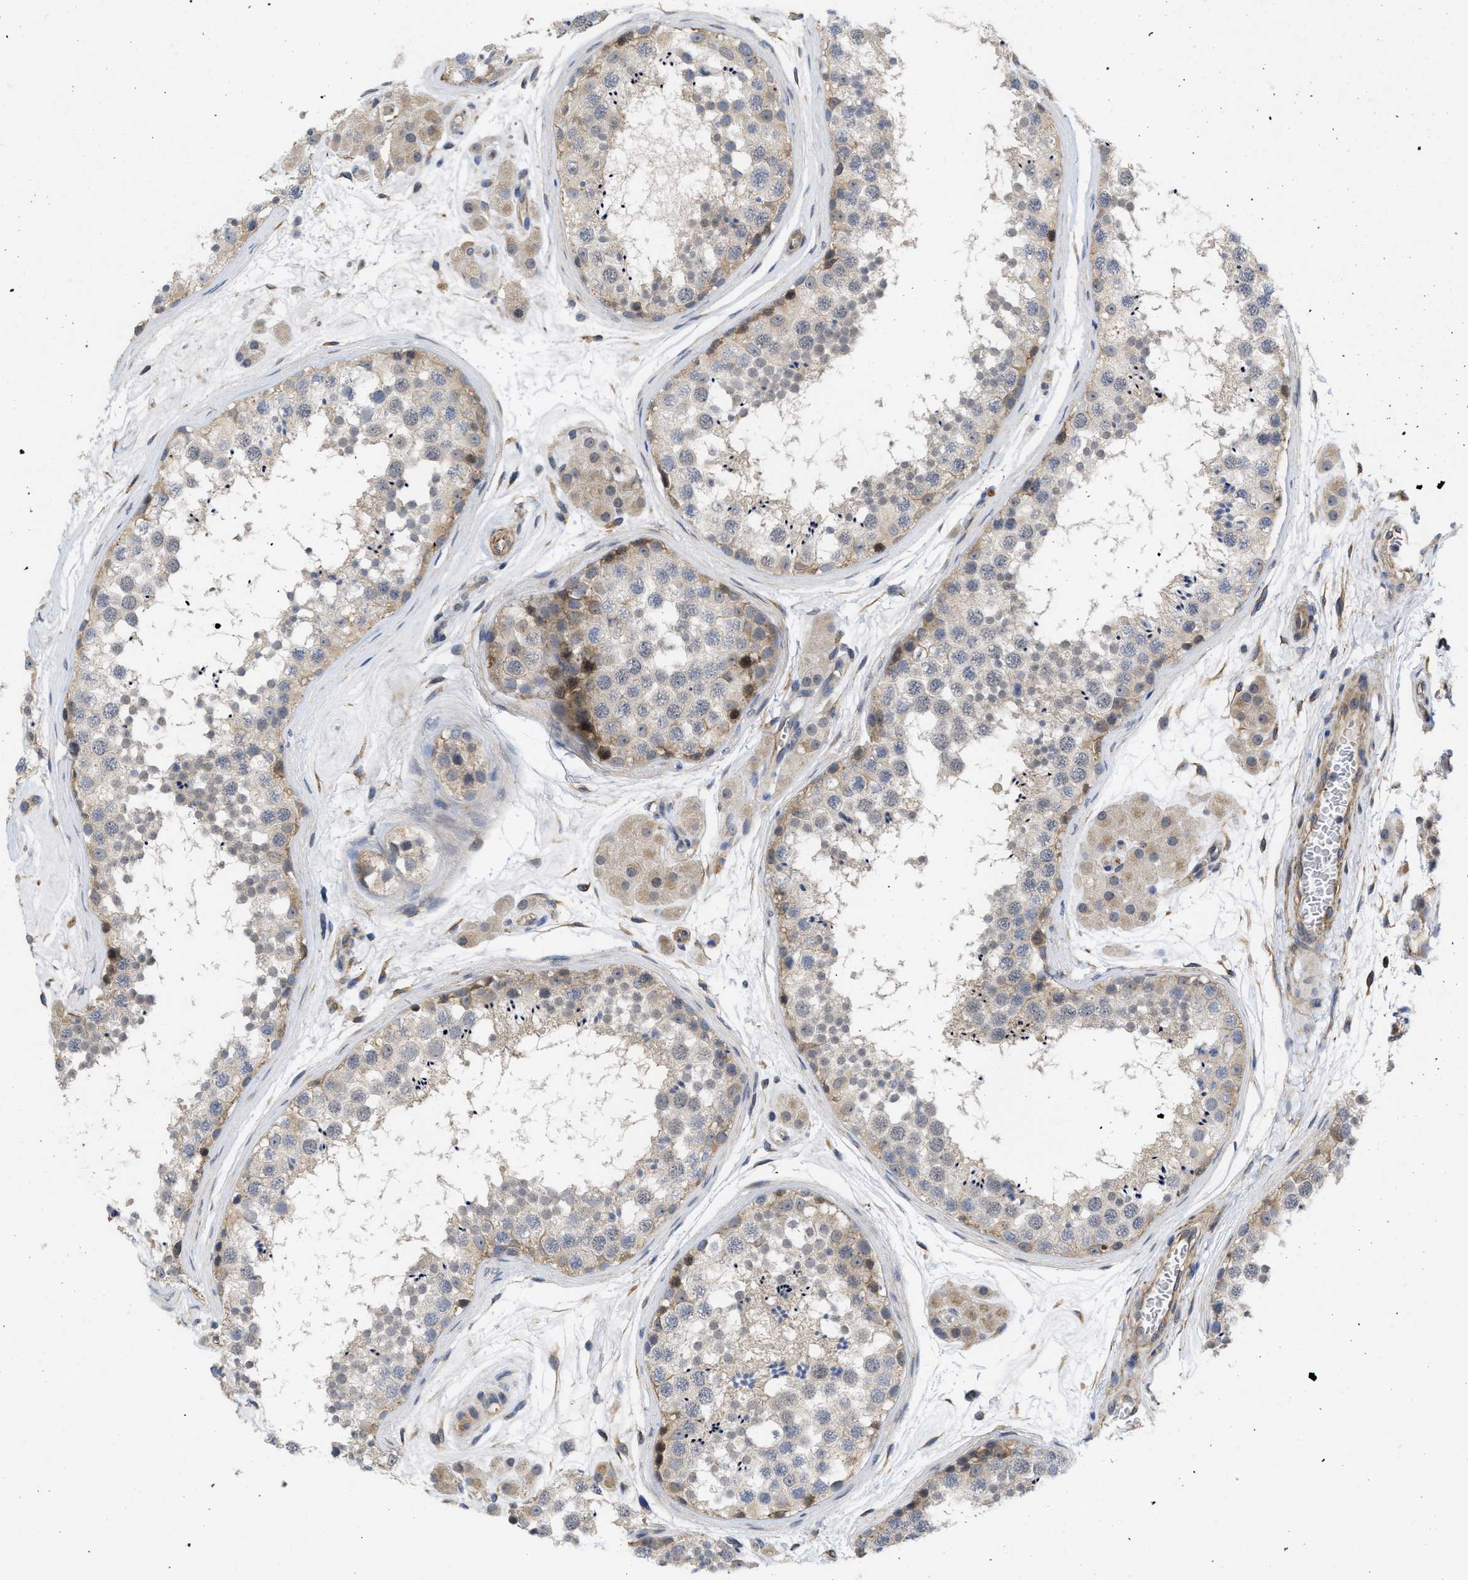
{"staining": {"intensity": "weak", "quantity": "25%-75%", "location": "cytoplasmic/membranous"}, "tissue": "testis", "cell_type": "Cells in seminiferous ducts", "image_type": "normal", "snomed": [{"axis": "morphology", "description": "Normal tissue, NOS"}, {"axis": "topography", "description": "Testis"}], "caption": "Brown immunohistochemical staining in normal testis shows weak cytoplasmic/membranous staining in about 25%-75% of cells in seminiferous ducts.", "gene": "ARHGEF26", "patient": {"sex": "male", "age": 56}}